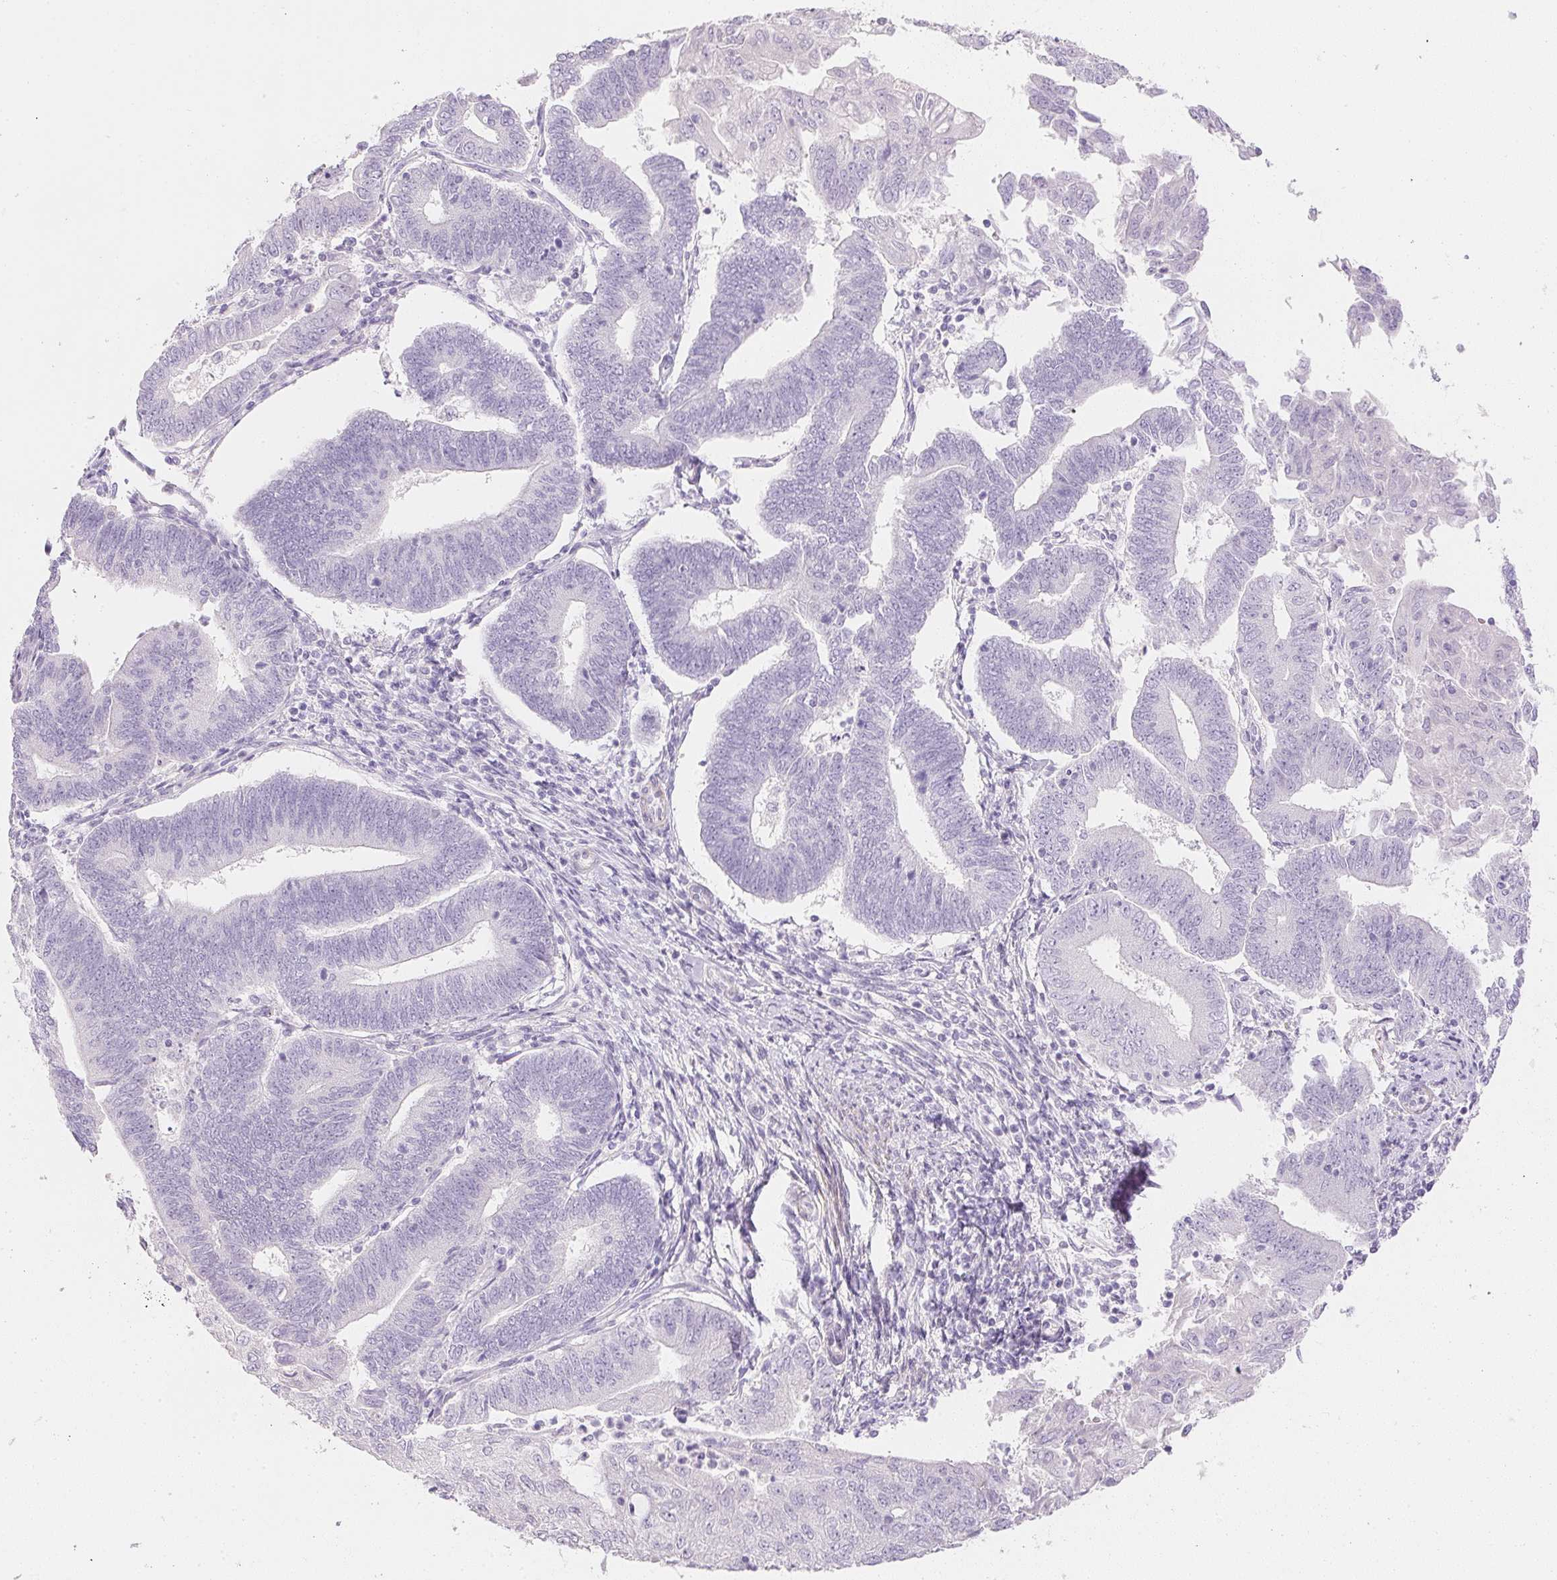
{"staining": {"intensity": "negative", "quantity": "none", "location": "none"}, "tissue": "endometrial cancer", "cell_type": "Tumor cells", "image_type": "cancer", "snomed": [{"axis": "morphology", "description": "Adenocarcinoma, NOS"}, {"axis": "topography", "description": "Endometrium"}], "caption": "DAB (3,3'-diaminobenzidine) immunohistochemical staining of endometrial cancer (adenocarcinoma) displays no significant staining in tumor cells. (DAB immunohistochemistry (IHC), high magnification).", "gene": "KCNE2", "patient": {"sex": "female", "age": 70}}